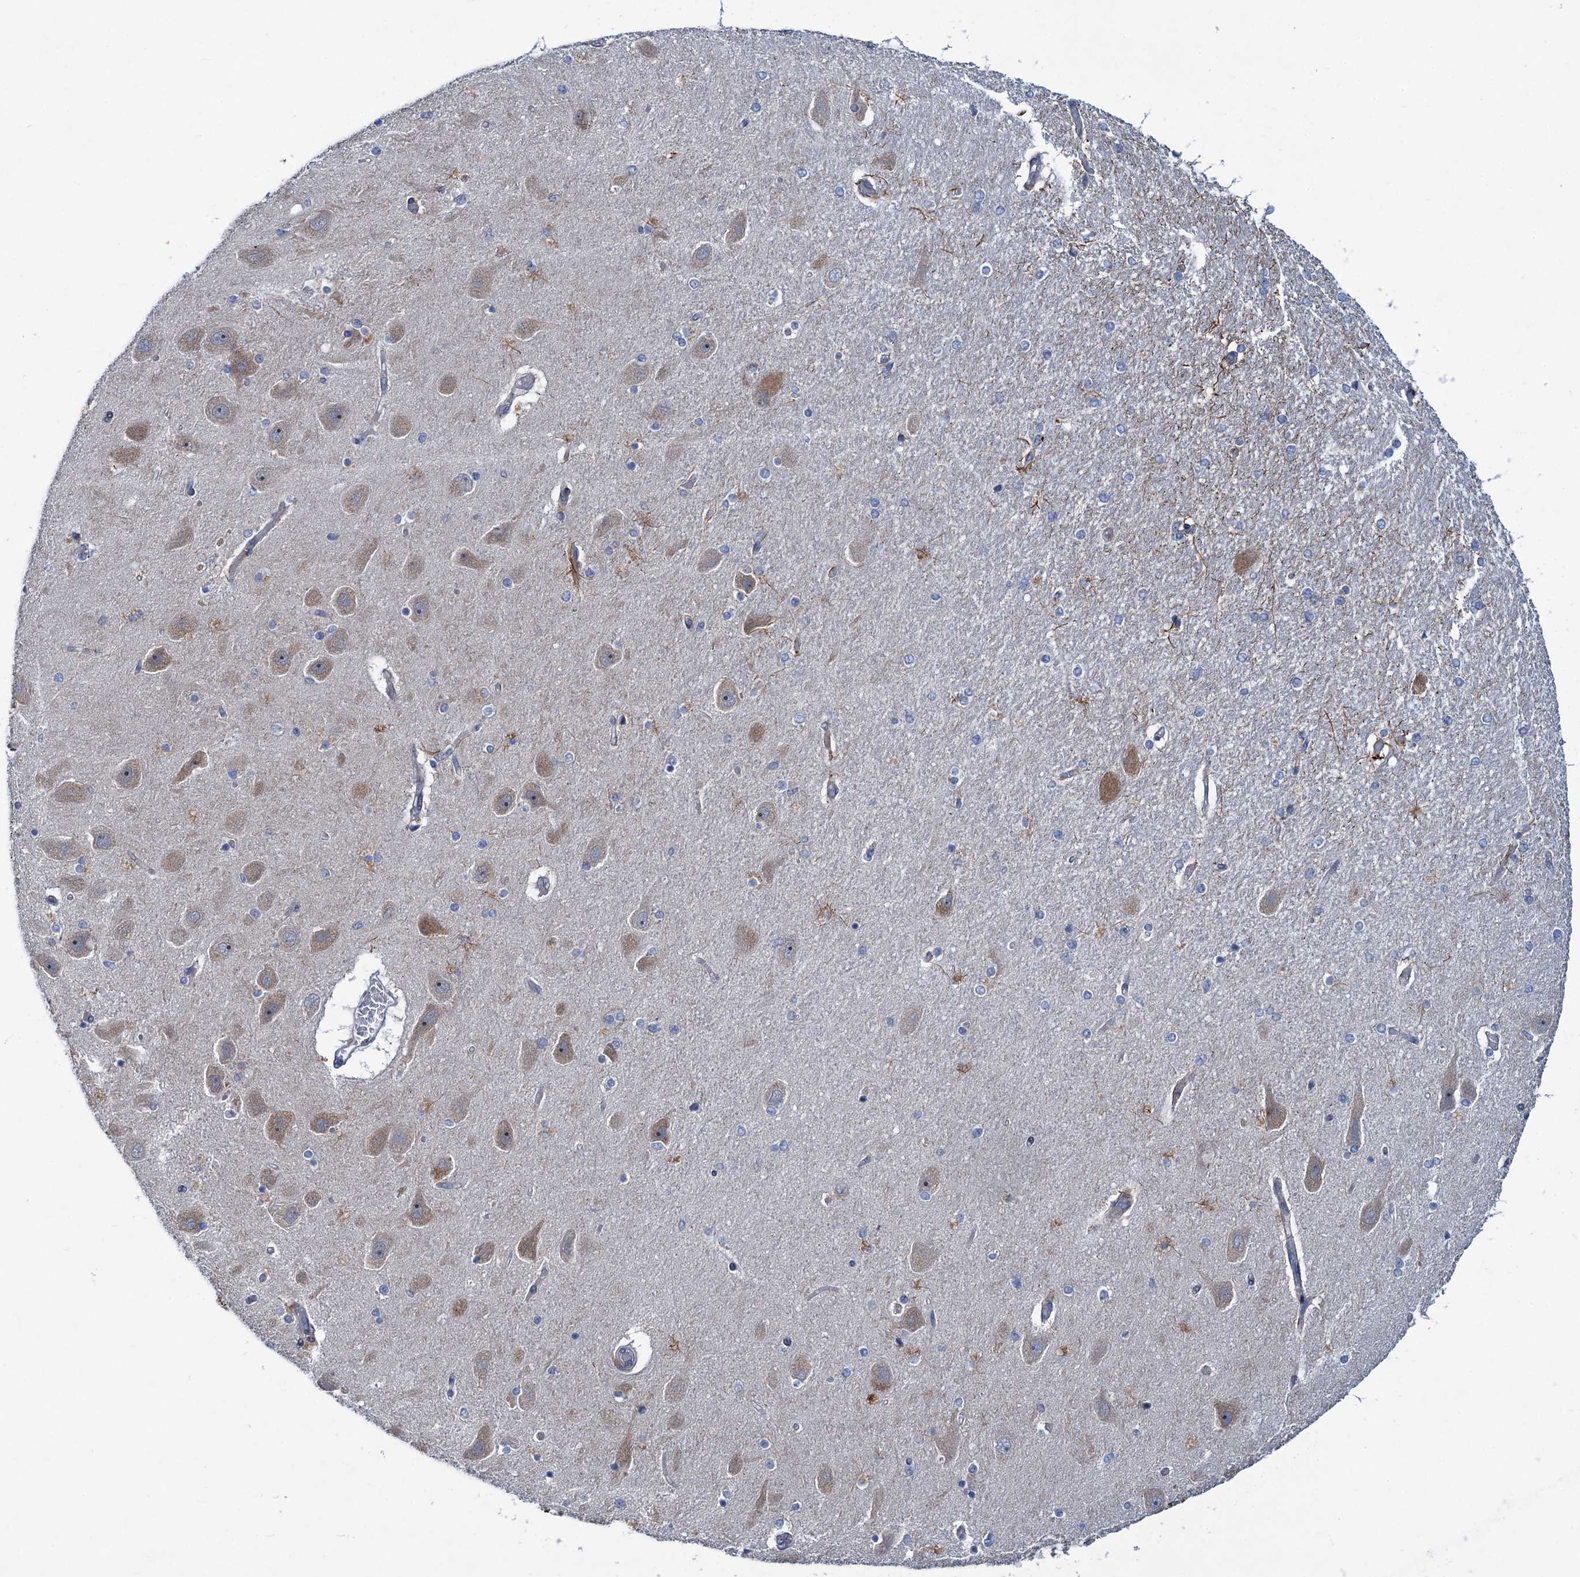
{"staining": {"intensity": "negative", "quantity": "none", "location": "none"}, "tissue": "hippocampus", "cell_type": "Glial cells", "image_type": "normal", "snomed": [{"axis": "morphology", "description": "Normal tissue, NOS"}, {"axis": "topography", "description": "Hippocampus"}], "caption": "This is a micrograph of immunohistochemistry staining of unremarkable hippocampus, which shows no expression in glial cells. The staining is performed using DAB brown chromogen with nuclei counter-stained in using hematoxylin.", "gene": "QPCTL", "patient": {"sex": "female", "age": 54}}